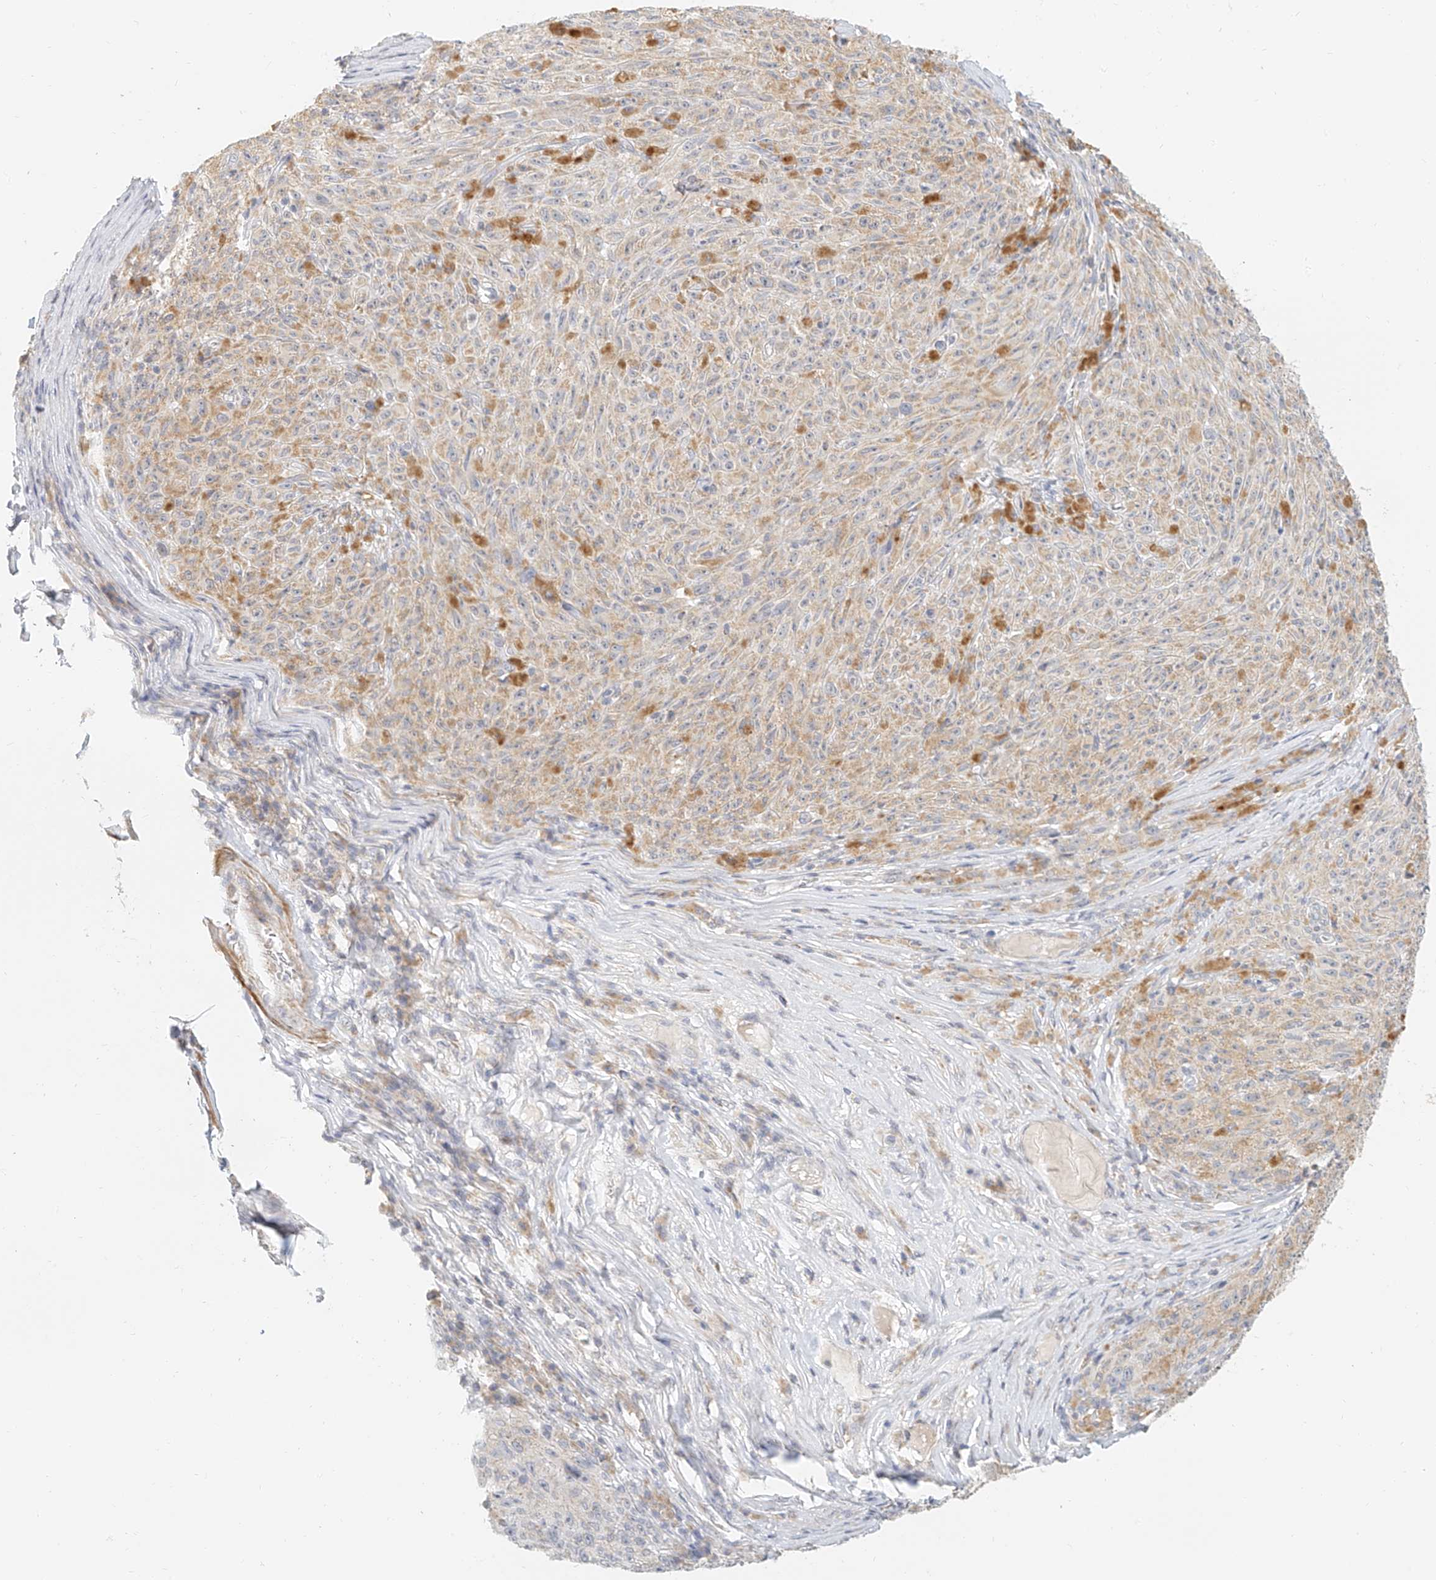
{"staining": {"intensity": "weak", "quantity": "25%-75%", "location": "cytoplasmic/membranous"}, "tissue": "melanoma", "cell_type": "Tumor cells", "image_type": "cancer", "snomed": [{"axis": "morphology", "description": "Malignant melanoma, NOS"}, {"axis": "topography", "description": "Skin"}], "caption": "Protein expression analysis of human melanoma reveals weak cytoplasmic/membranous staining in about 25%-75% of tumor cells.", "gene": "CXorf58", "patient": {"sex": "female", "age": 82}}